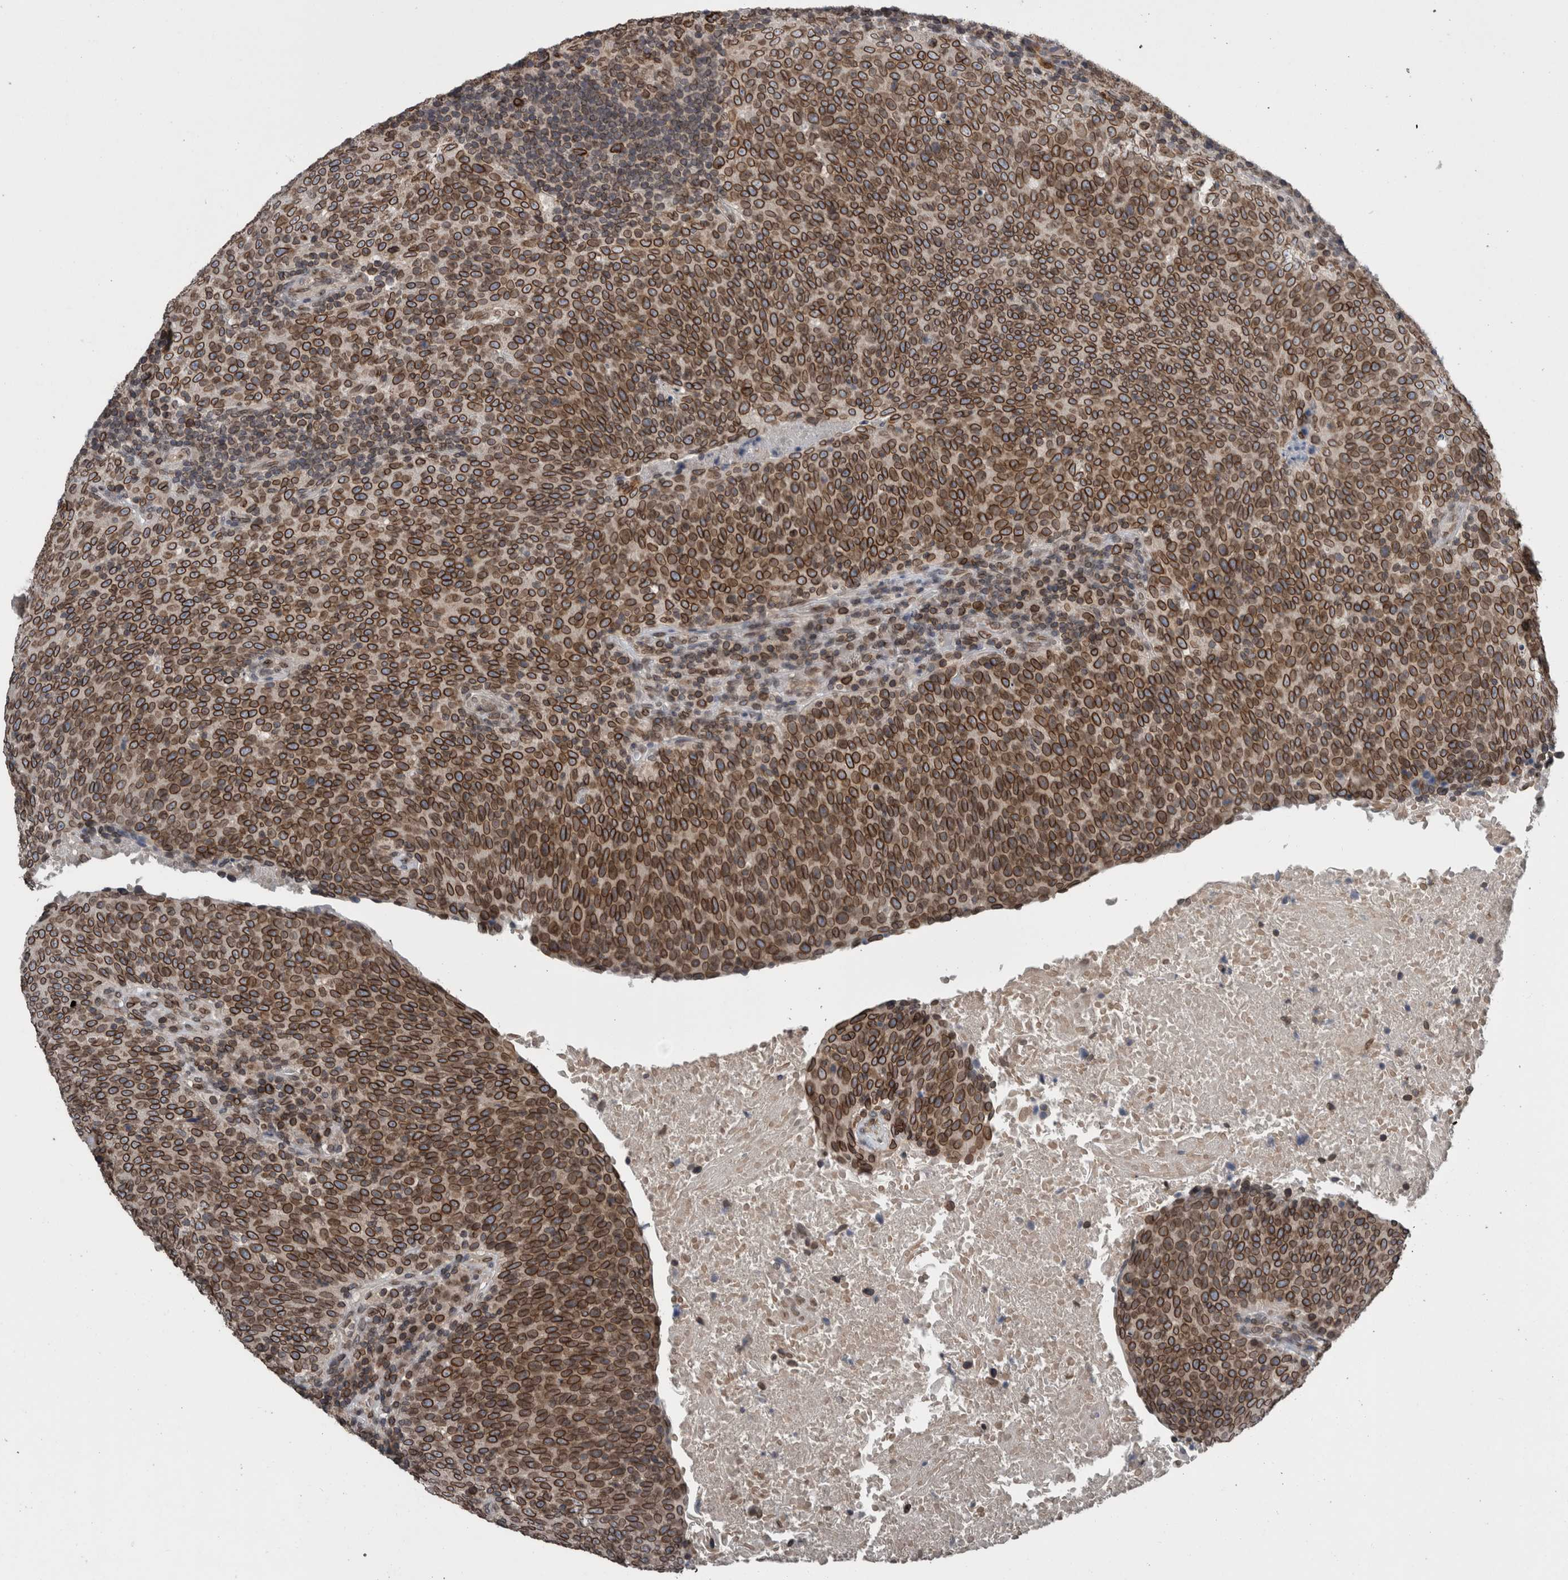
{"staining": {"intensity": "strong", "quantity": ">75%", "location": "cytoplasmic/membranous,nuclear"}, "tissue": "head and neck cancer", "cell_type": "Tumor cells", "image_type": "cancer", "snomed": [{"axis": "morphology", "description": "Squamous cell carcinoma, NOS"}, {"axis": "morphology", "description": "Squamous cell carcinoma, metastatic, NOS"}, {"axis": "topography", "description": "Lymph node"}, {"axis": "topography", "description": "Head-Neck"}], "caption": "Protein analysis of head and neck squamous cell carcinoma tissue exhibits strong cytoplasmic/membranous and nuclear positivity in about >75% of tumor cells.", "gene": "RANBP2", "patient": {"sex": "male", "age": 62}}